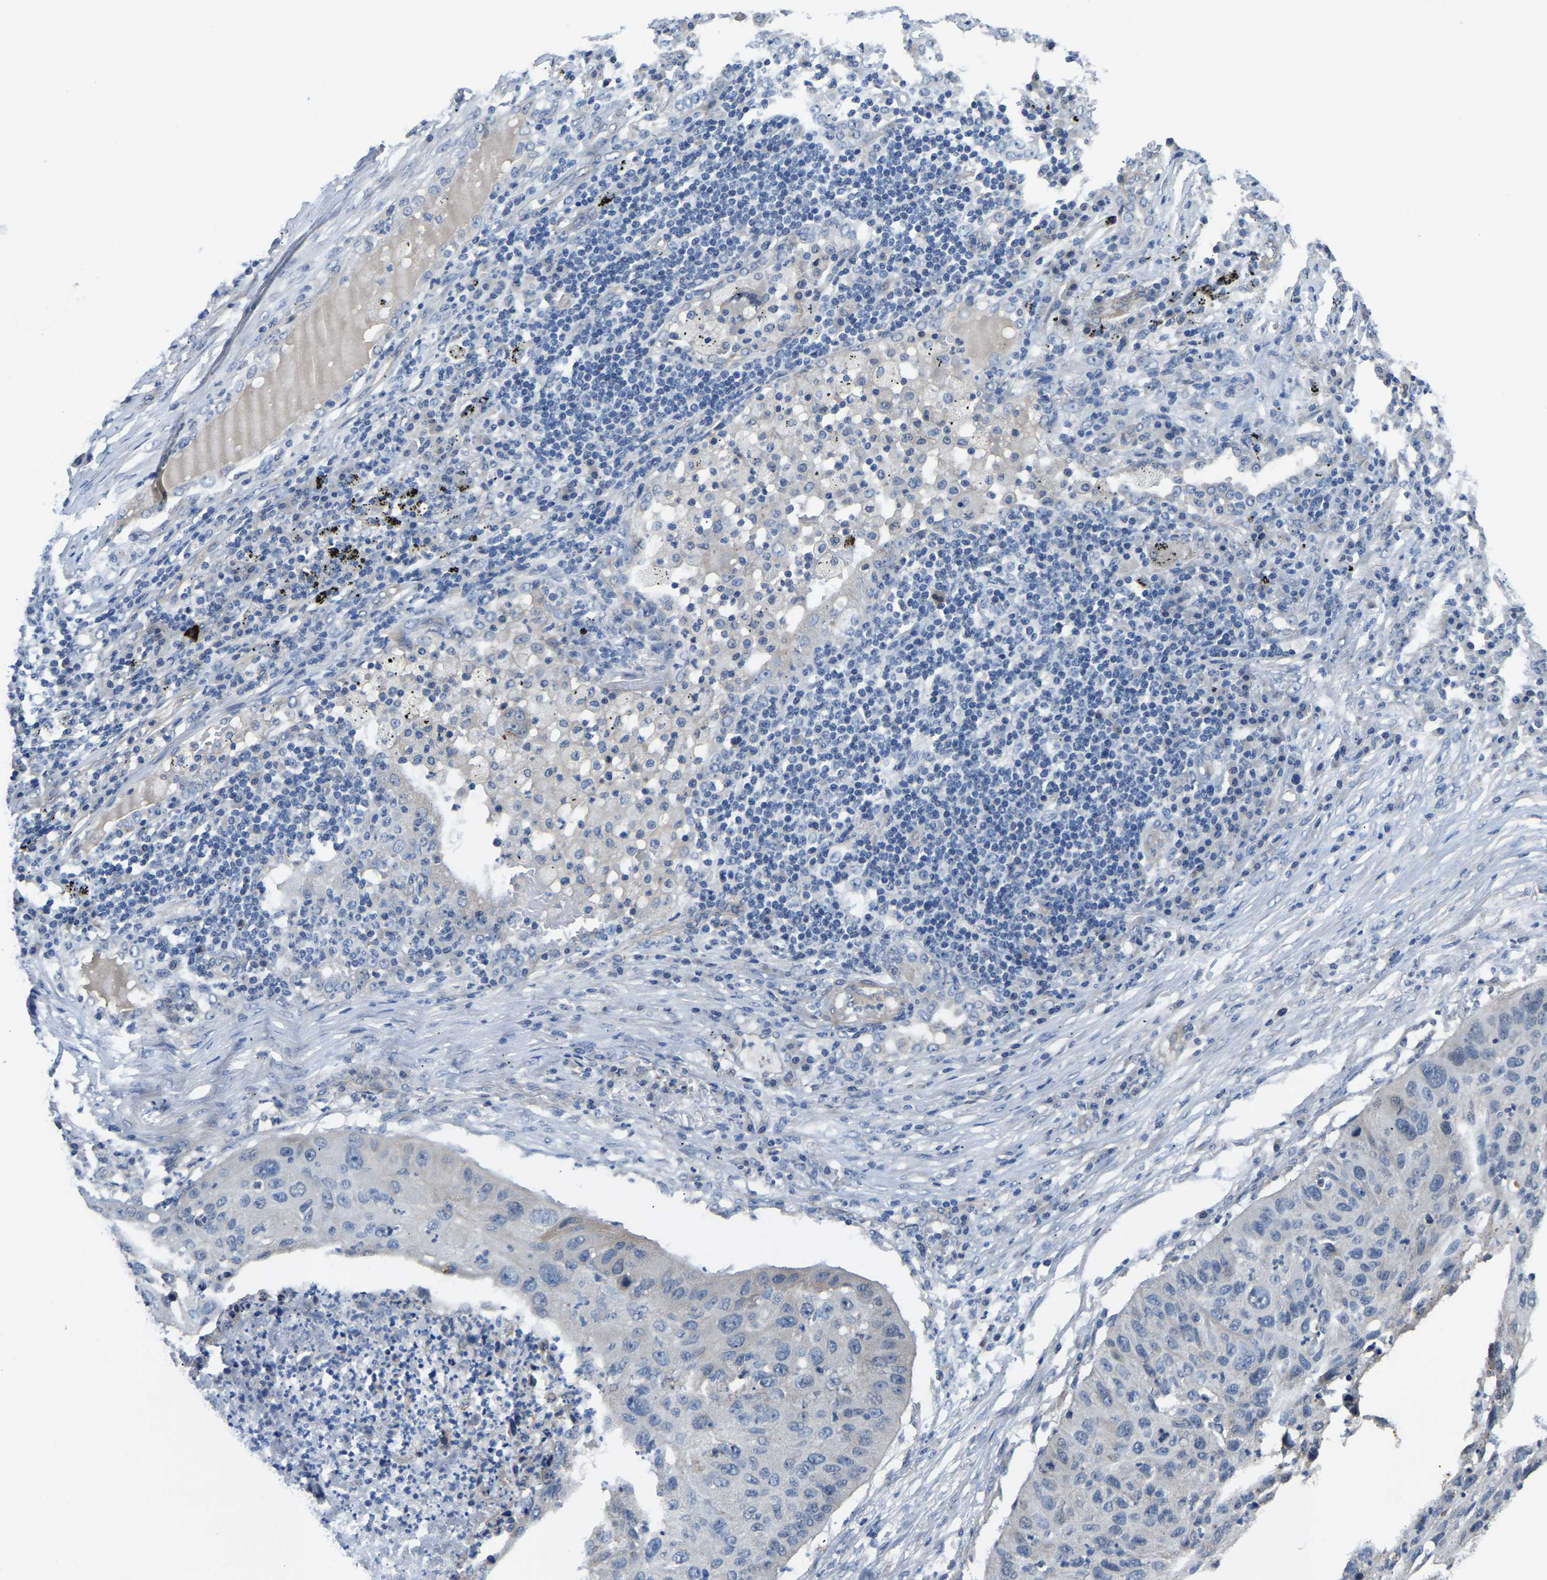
{"staining": {"intensity": "negative", "quantity": "none", "location": "none"}, "tissue": "lung cancer", "cell_type": "Tumor cells", "image_type": "cancer", "snomed": [{"axis": "morphology", "description": "Squamous cell carcinoma, NOS"}, {"axis": "topography", "description": "Lung"}], "caption": "The photomicrograph displays no staining of tumor cells in lung cancer (squamous cell carcinoma).", "gene": "HIGD2B", "patient": {"sex": "female", "age": 63}}